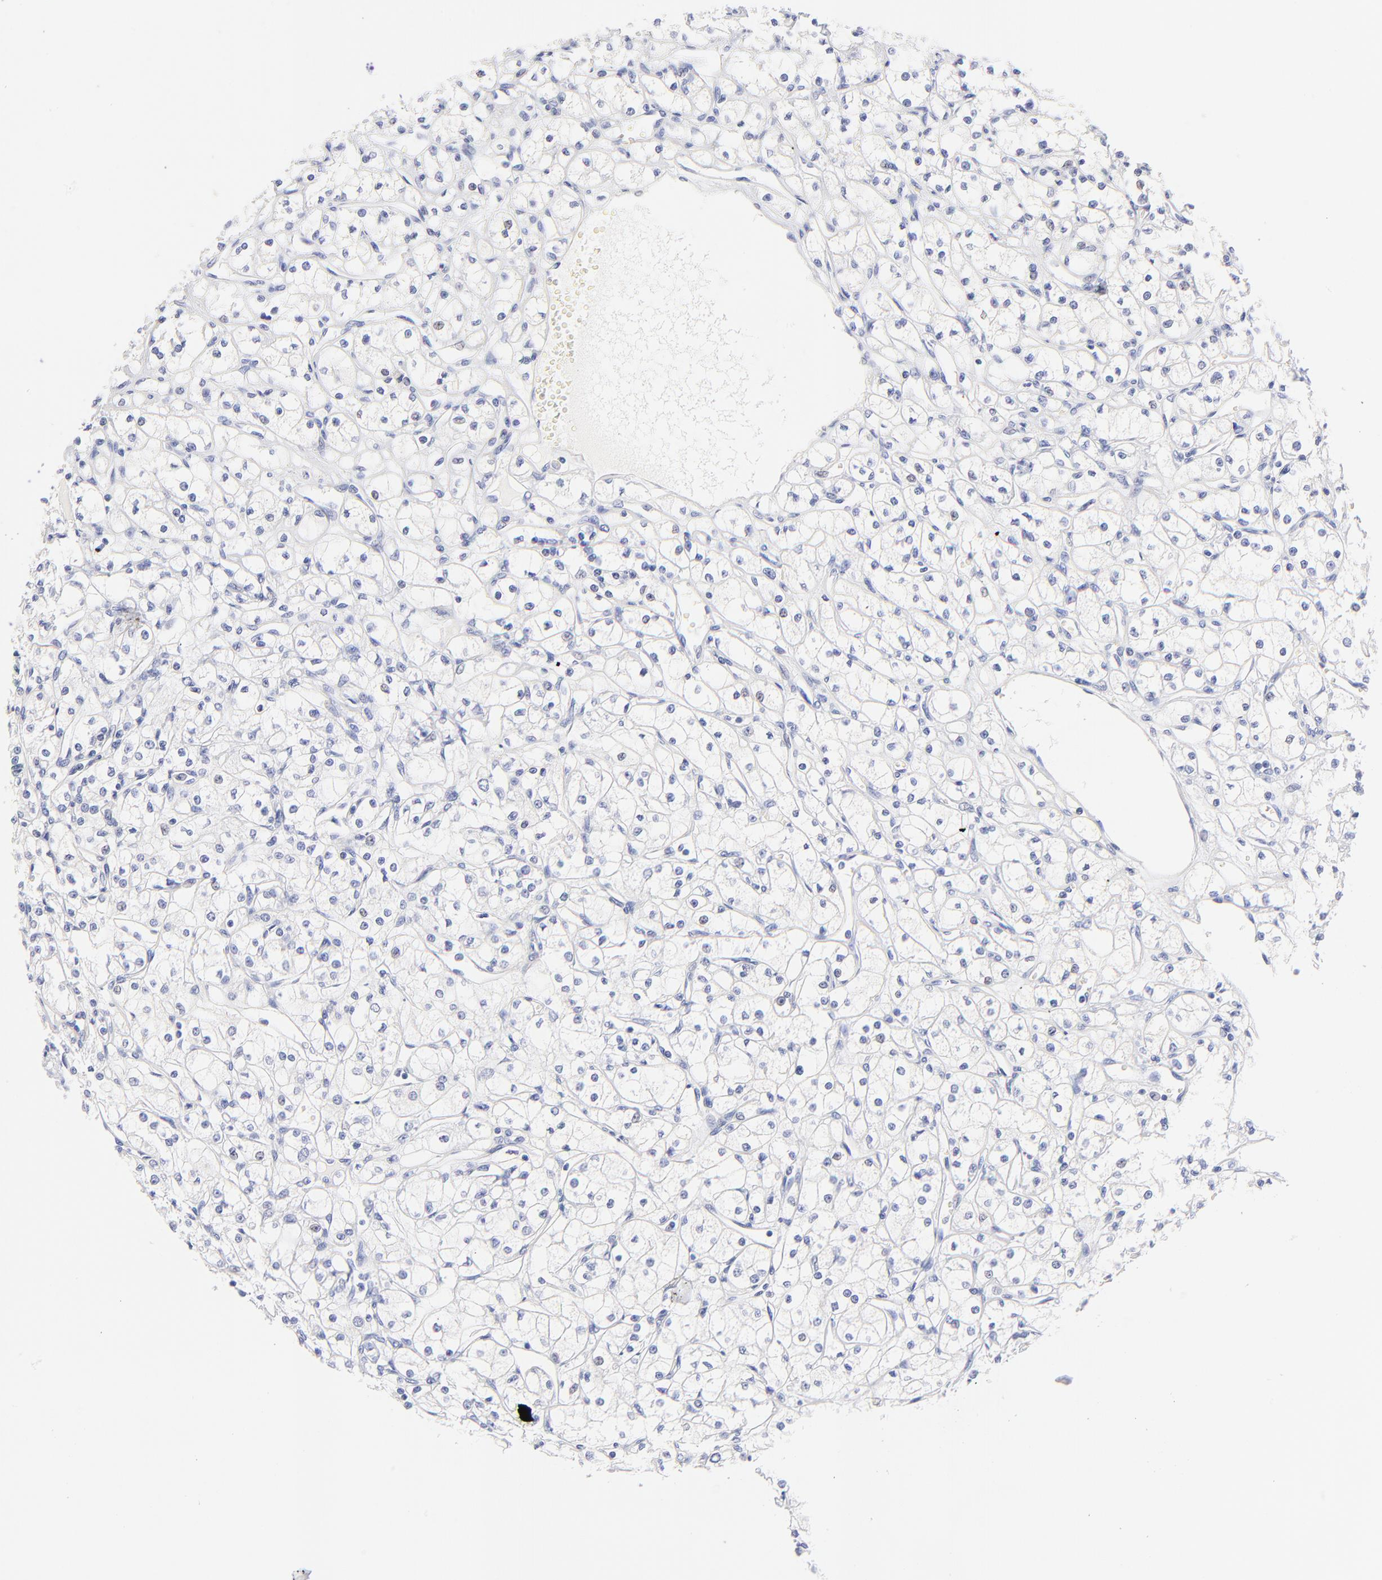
{"staining": {"intensity": "negative", "quantity": "none", "location": "none"}, "tissue": "renal cancer", "cell_type": "Tumor cells", "image_type": "cancer", "snomed": [{"axis": "morphology", "description": "Adenocarcinoma, NOS"}, {"axis": "topography", "description": "Kidney"}], "caption": "An immunohistochemistry (IHC) image of renal cancer (adenocarcinoma) is shown. There is no staining in tumor cells of renal cancer (adenocarcinoma).", "gene": "EBP", "patient": {"sex": "male", "age": 61}}